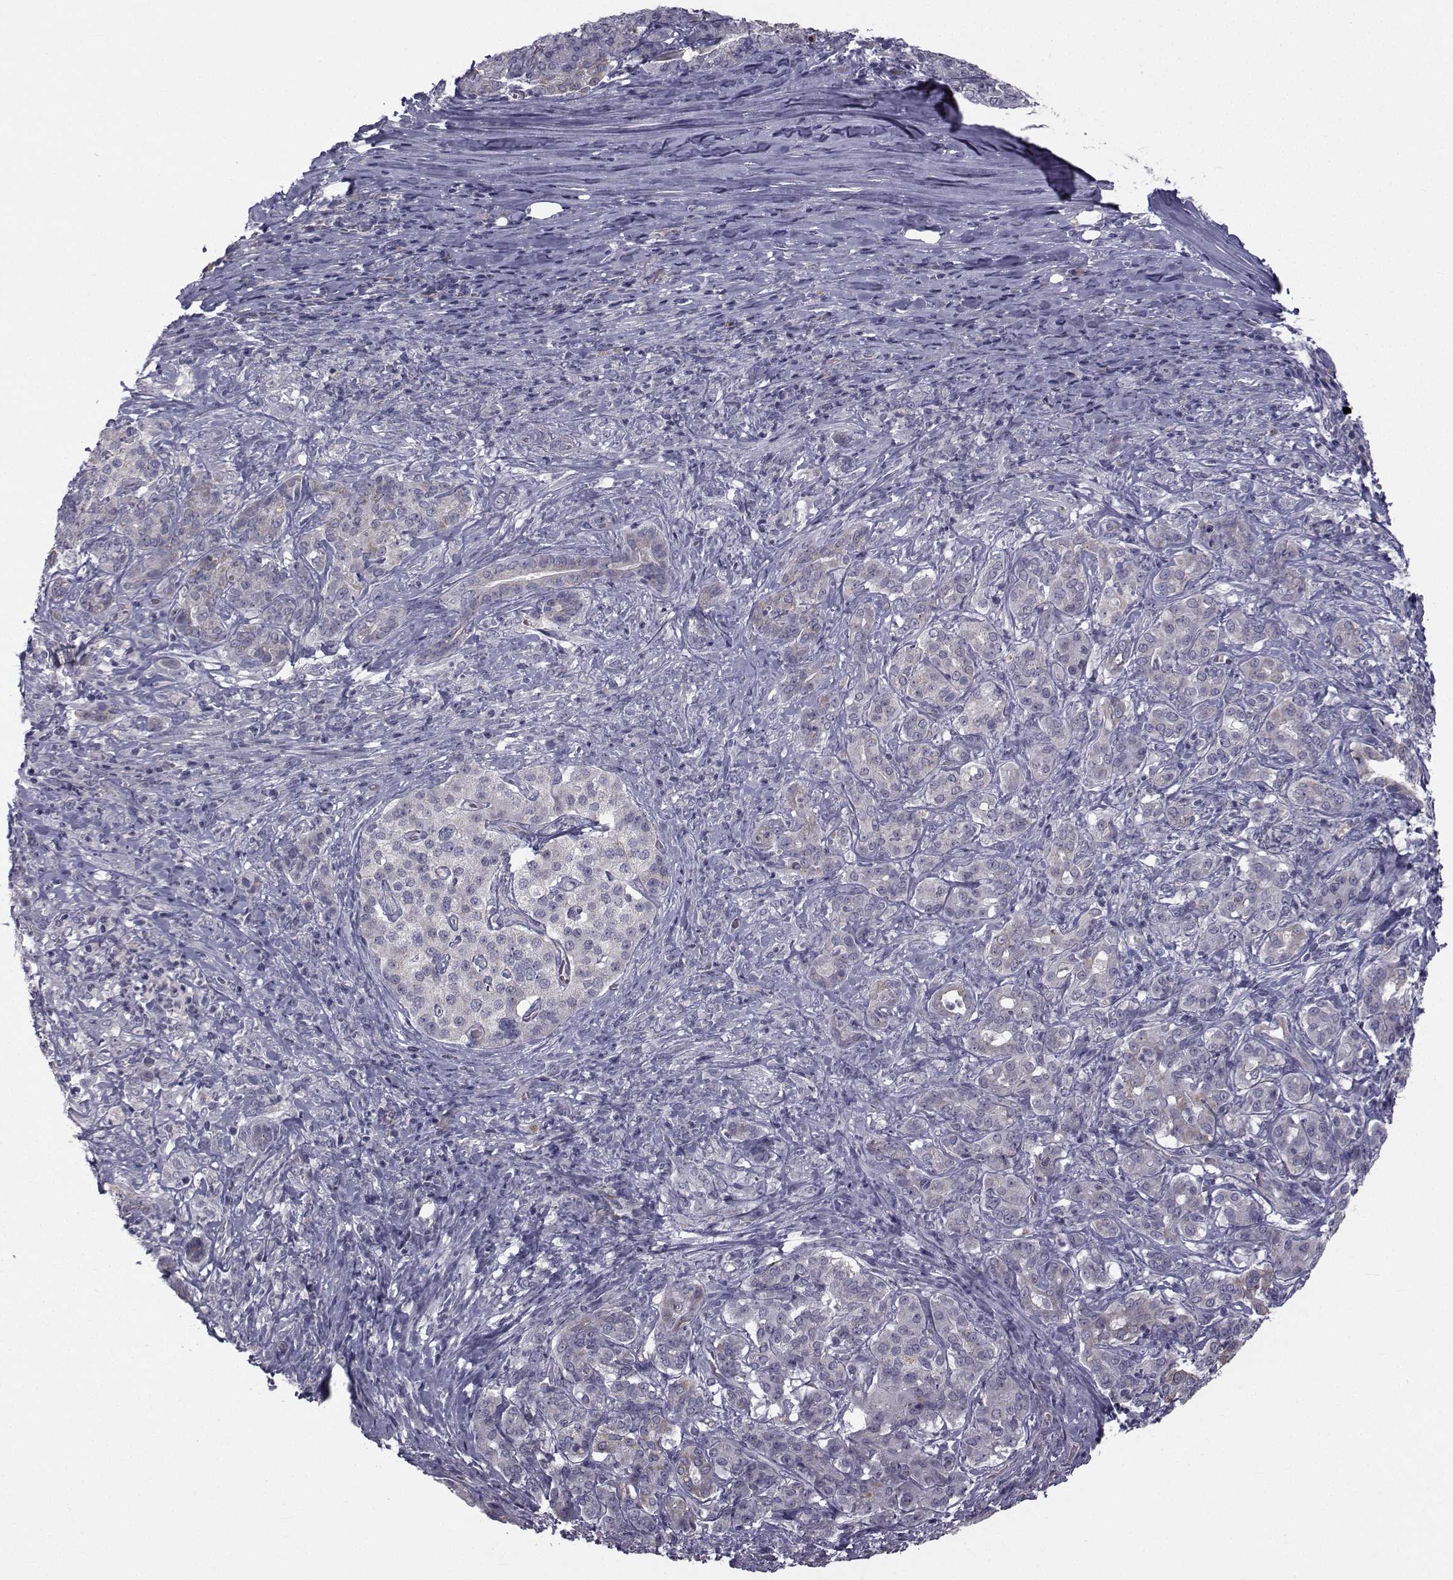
{"staining": {"intensity": "negative", "quantity": "none", "location": "none"}, "tissue": "pancreatic cancer", "cell_type": "Tumor cells", "image_type": "cancer", "snomed": [{"axis": "morphology", "description": "Normal tissue, NOS"}, {"axis": "morphology", "description": "Inflammation, NOS"}, {"axis": "morphology", "description": "Adenocarcinoma, NOS"}, {"axis": "topography", "description": "Pancreas"}], "caption": "Immunohistochemical staining of adenocarcinoma (pancreatic) shows no significant expression in tumor cells. (Brightfield microscopy of DAB (3,3'-diaminobenzidine) immunohistochemistry (IHC) at high magnification).", "gene": "ANGPT1", "patient": {"sex": "male", "age": 57}}